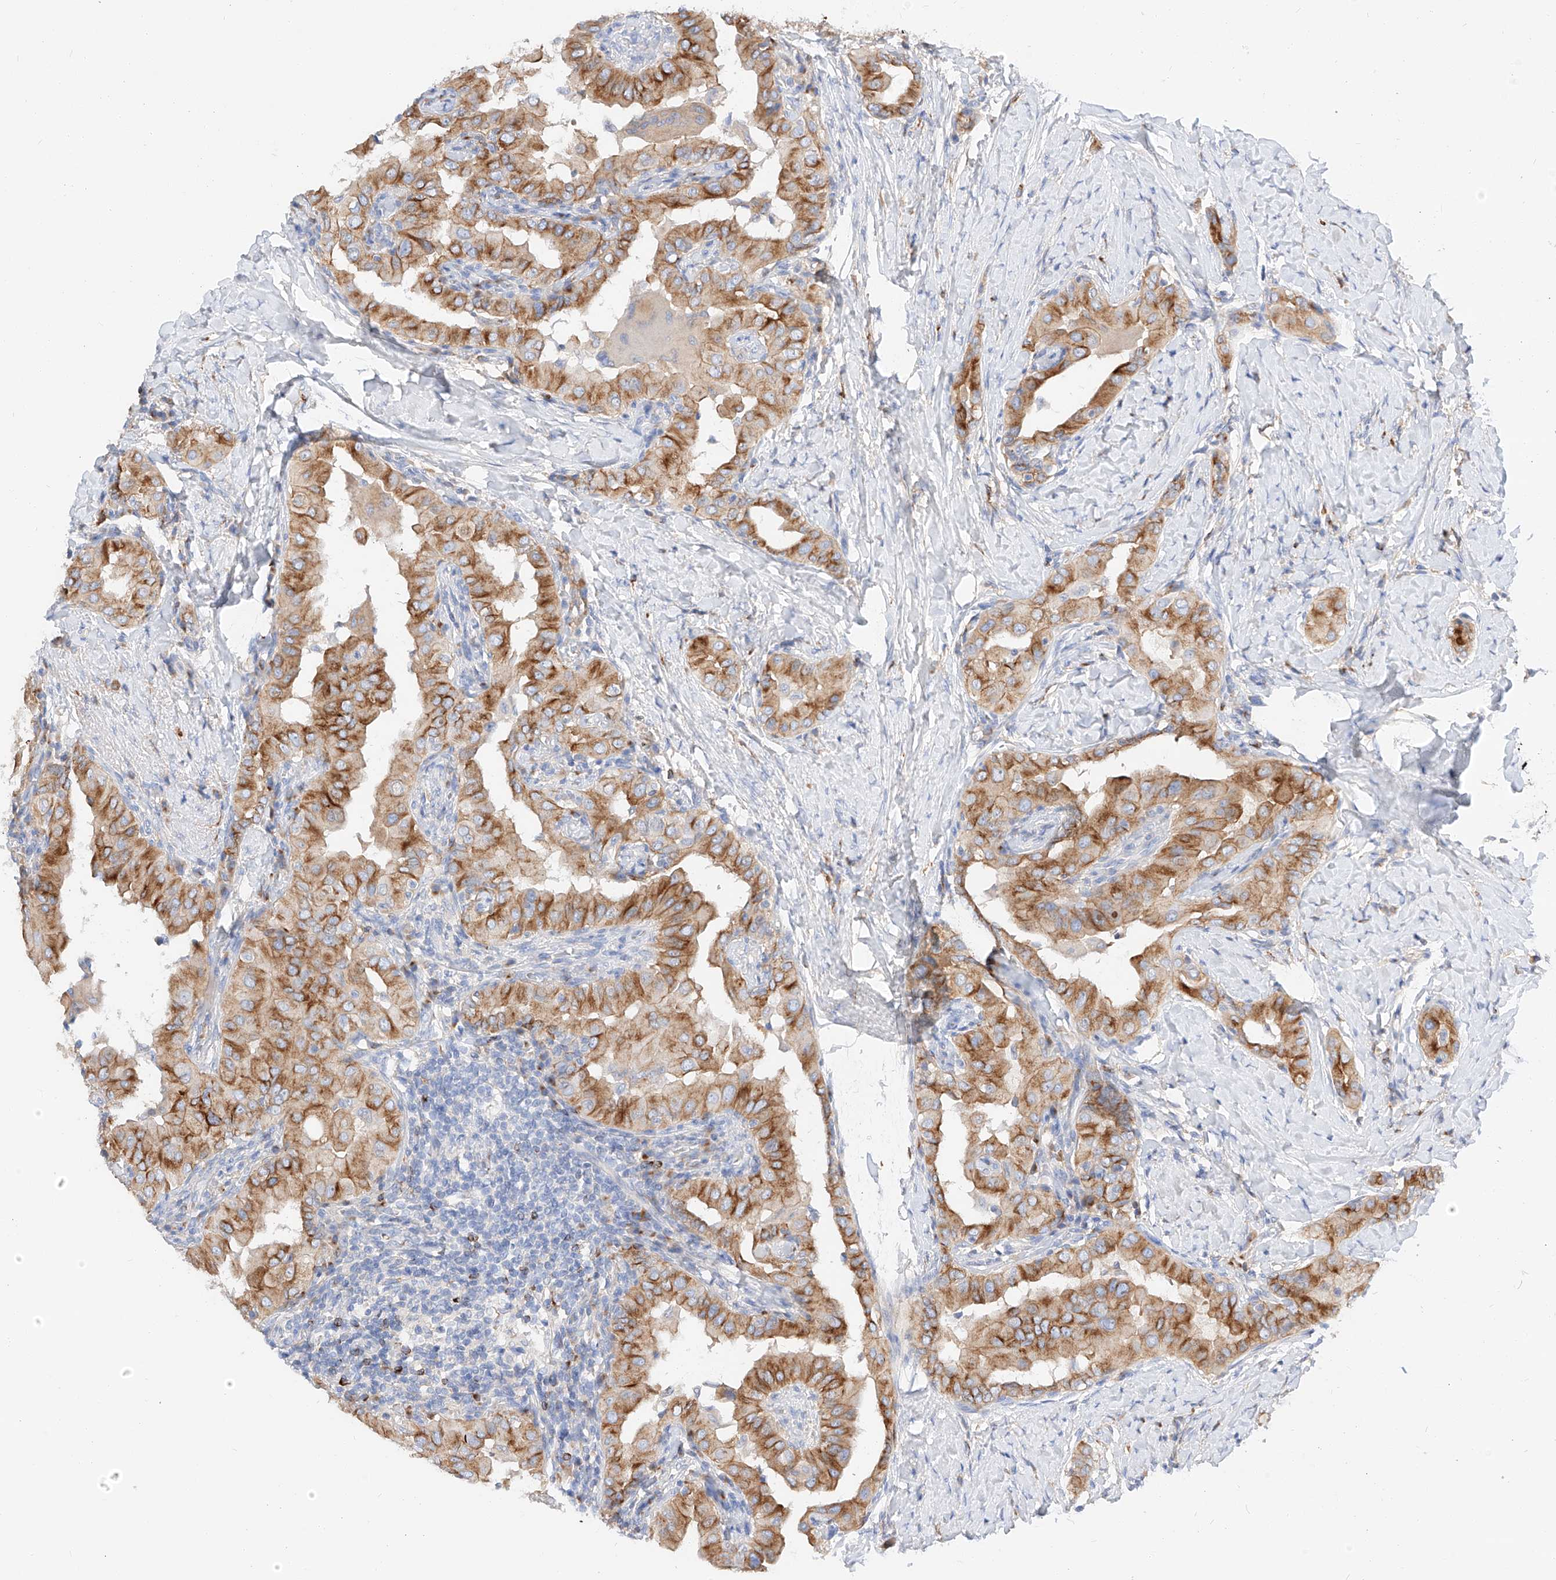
{"staining": {"intensity": "moderate", "quantity": ">75%", "location": "cytoplasmic/membranous"}, "tissue": "thyroid cancer", "cell_type": "Tumor cells", "image_type": "cancer", "snomed": [{"axis": "morphology", "description": "Papillary adenocarcinoma, NOS"}, {"axis": "topography", "description": "Thyroid gland"}], "caption": "DAB immunohistochemical staining of human thyroid papillary adenocarcinoma displays moderate cytoplasmic/membranous protein staining in about >75% of tumor cells. Immunohistochemistry (ihc) stains the protein of interest in brown and the nuclei are stained blue.", "gene": "MAP7", "patient": {"sex": "male", "age": 33}}